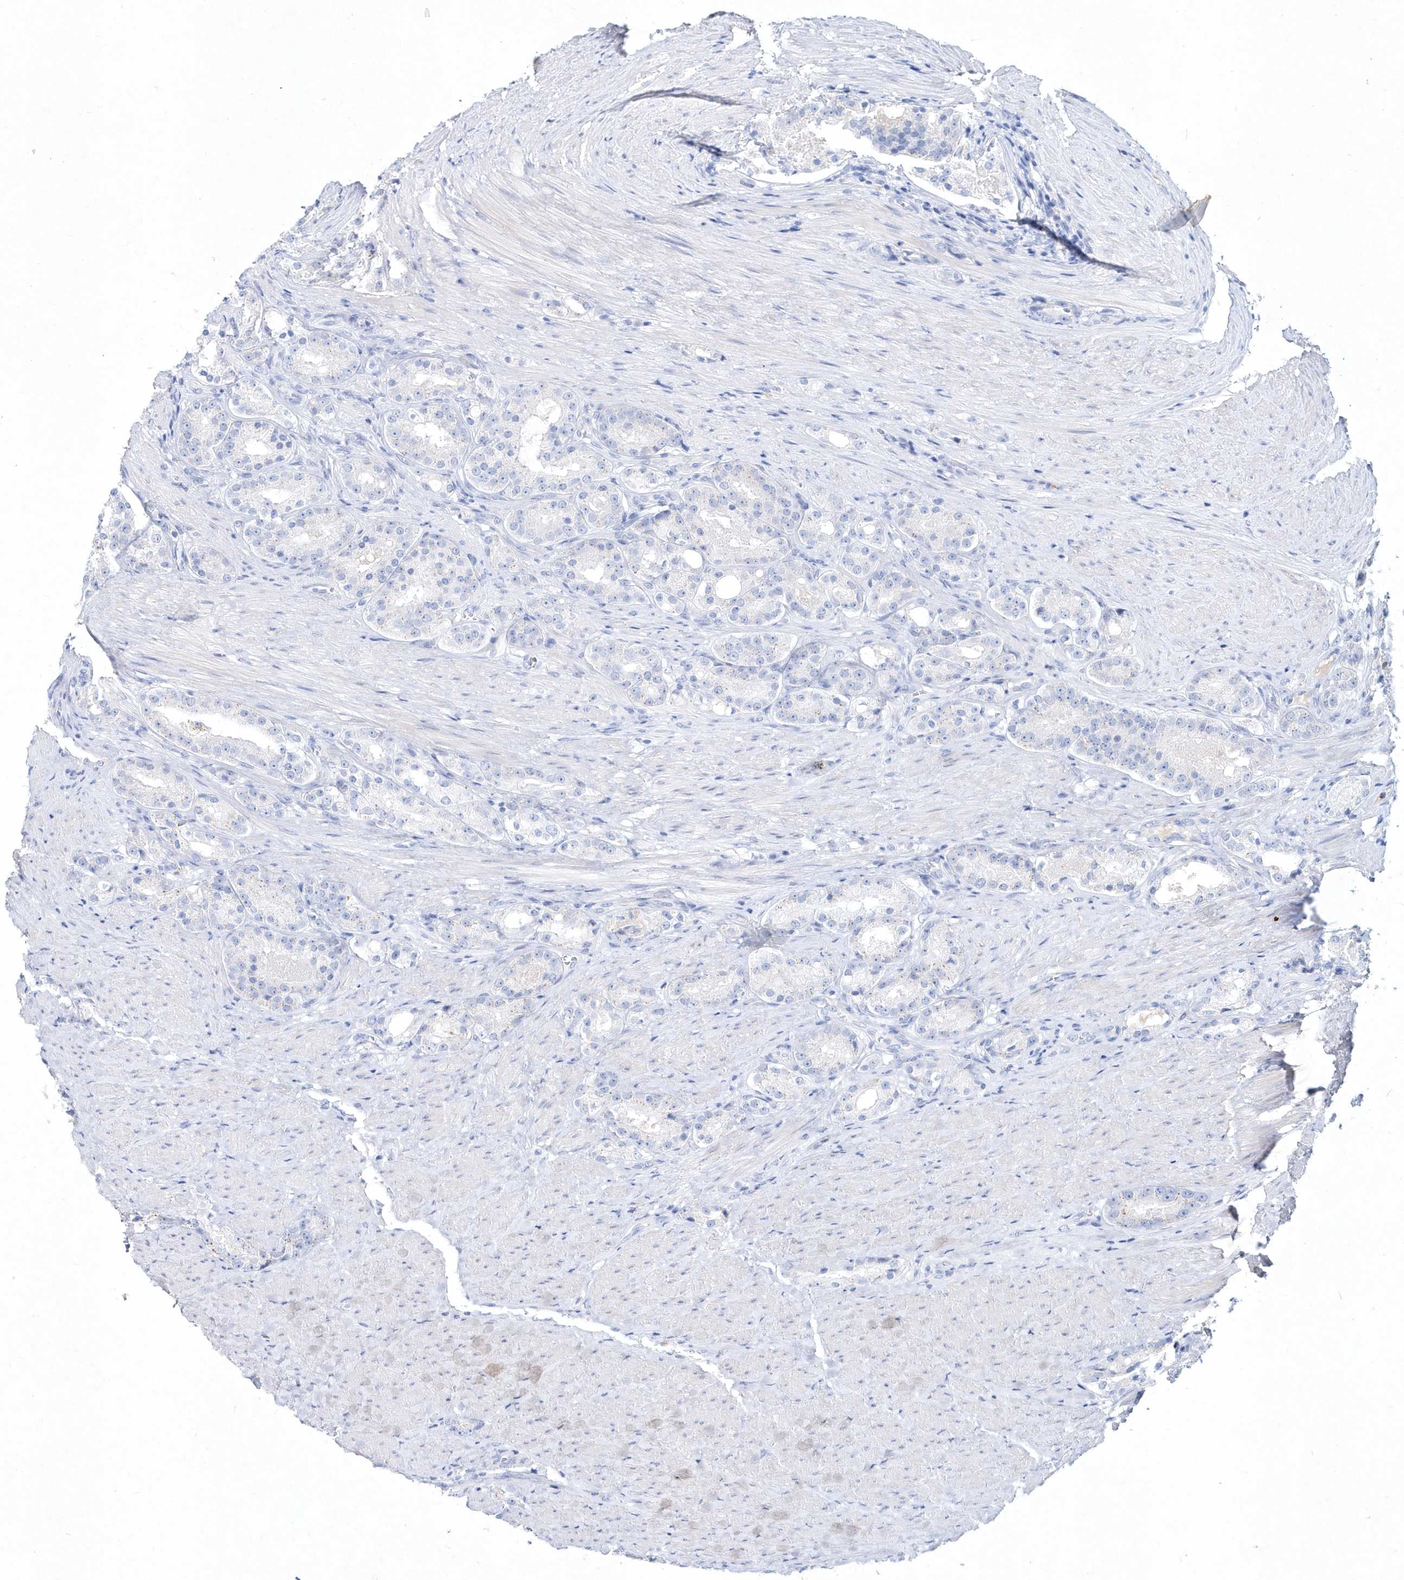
{"staining": {"intensity": "negative", "quantity": "none", "location": "none"}, "tissue": "prostate cancer", "cell_type": "Tumor cells", "image_type": "cancer", "snomed": [{"axis": "morphology", "description": "Adenocarcinoma, High grade"}, {"axis": "topography", "description": "Prostate"}], "caption": "The immunohistochemistry photomicrograph has no significant positivity in tumor cells of prostate cancer tissue. The staining is performed using DAB (3,3'-diaminobenzidine) brown chromogen with nuclei counter-stained in using hematoxylin.", "gene": "SPINK7", "patient": {"sex": "male", "age": 60}}